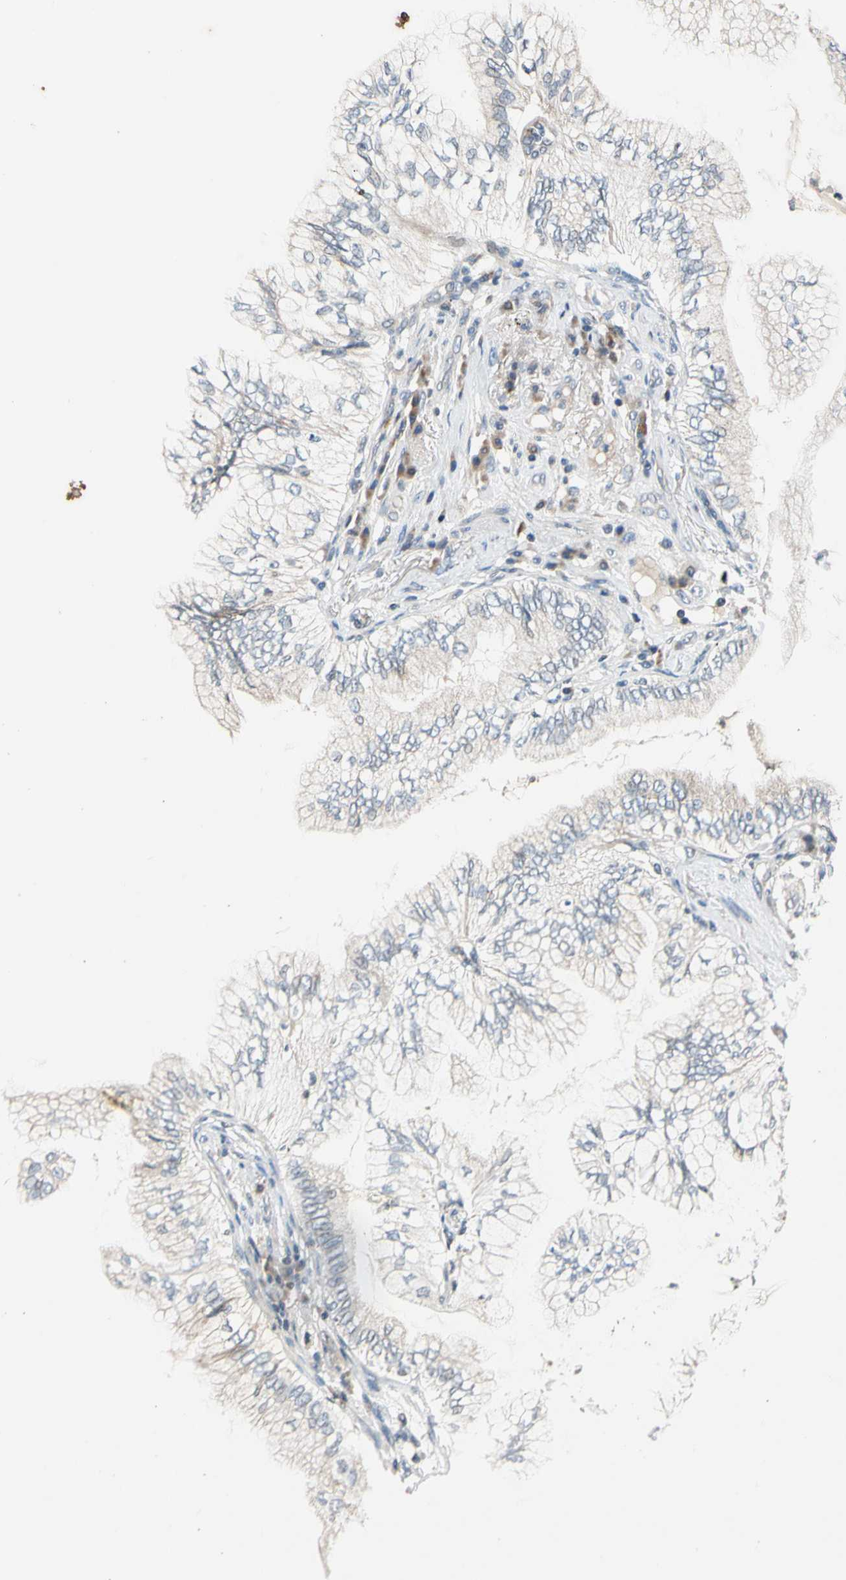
{"staining": {"intensity": "weak", "quantity": "<25%", "location": "cytoplasmic/membranous"}, "tissue": "lung cancer", "cell_type": "Tumor cells", "image_type": "cancer", "snomed": [{"axis": "morphology", "description": "Normal tissue, NOS"}, {"axis": "morphology", "description": "Adenocarcinoma, NOS"}, {"axis": "topography", "description": "Bronchus"}, {"axis": "topography", "description": "Lung"}], "caption": "Immunohistochemistry histopathology image of neoplastic tissue: adenocarcinoma (lung) stained with DAB displays no significant protein expression in tumor cells. (DAB (3,3'-diaminobenzidine) immunohistochemistry (IHC) with hematoxylin counter stain).", "gene": "SOX30", "patient": {"sex": "female", "age": 70}}